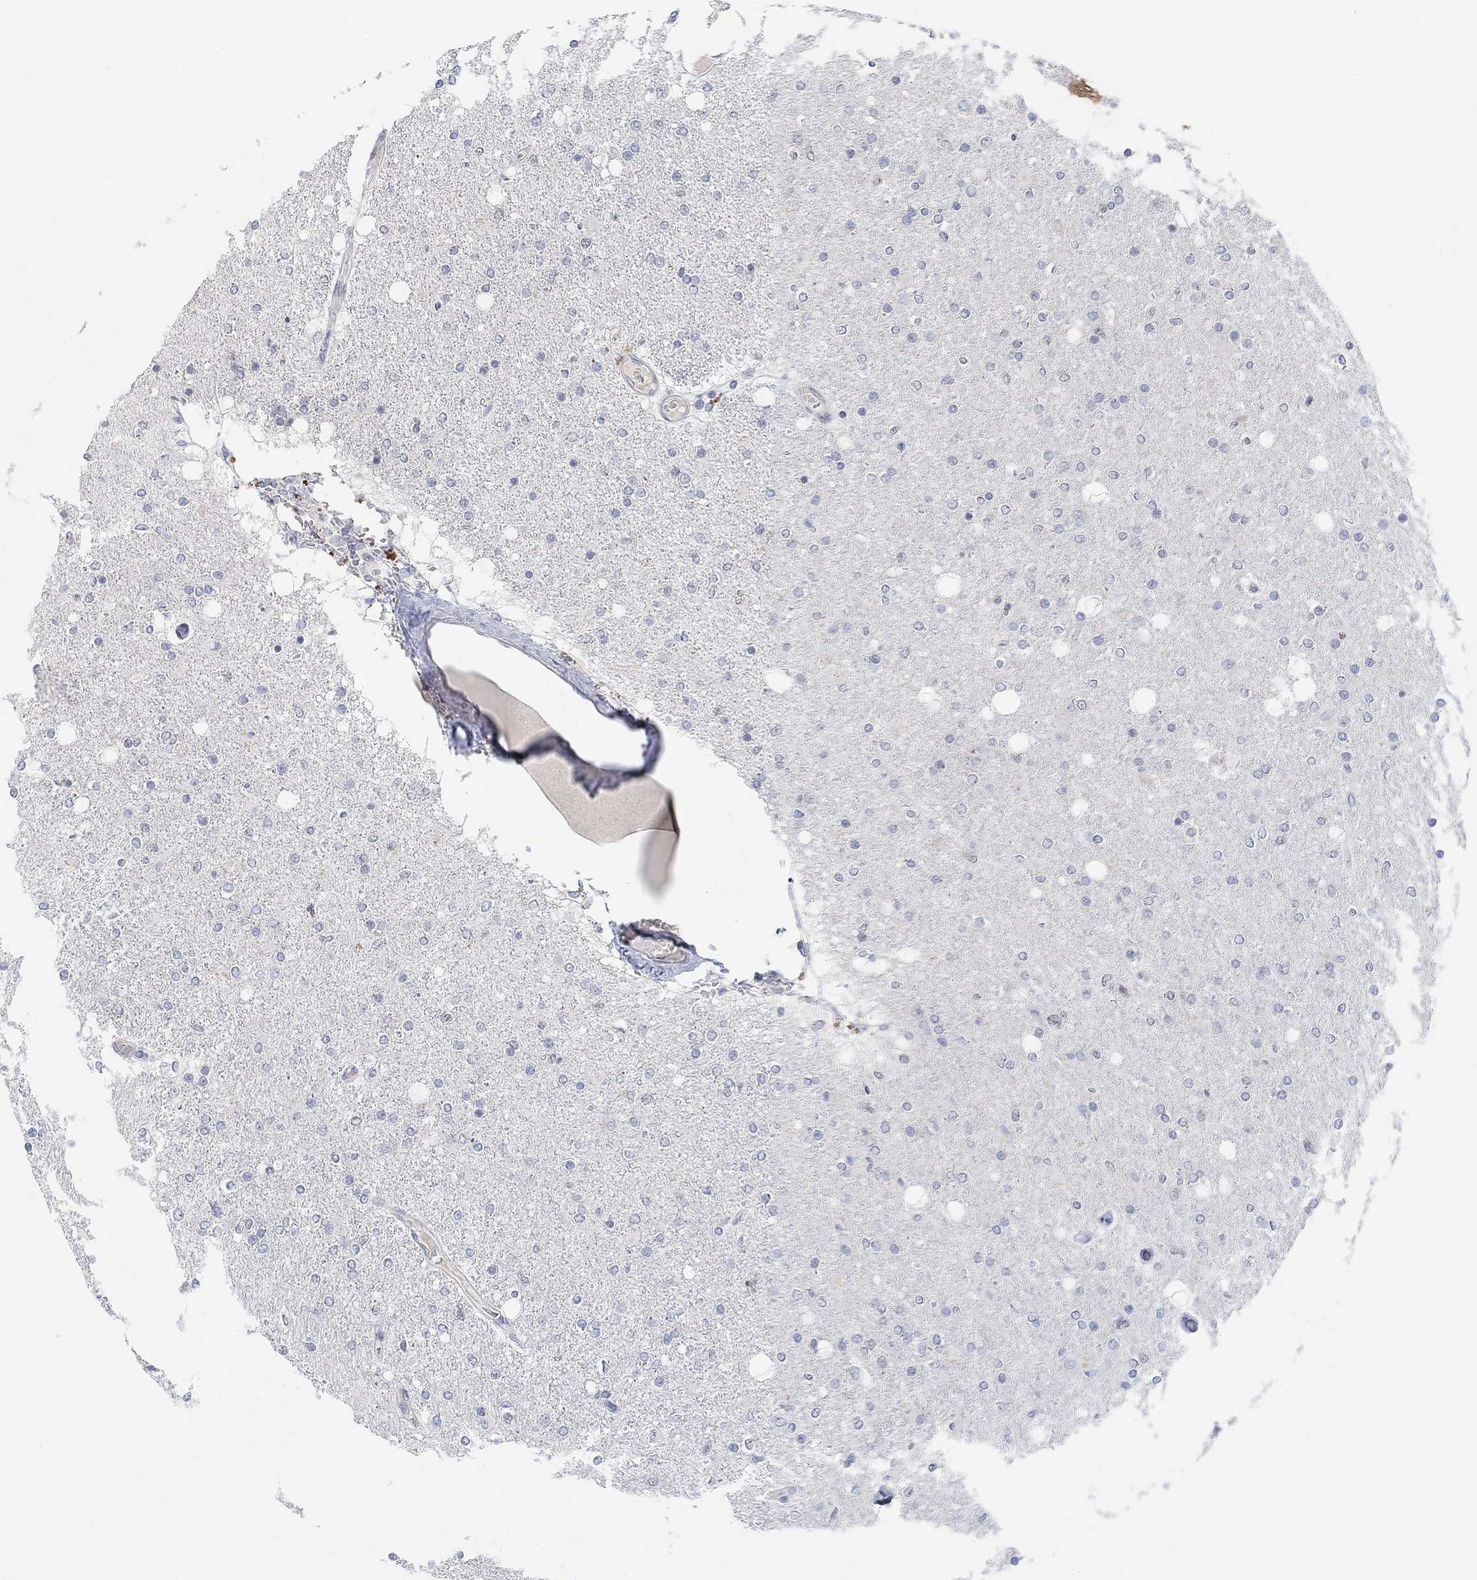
{"staining": {"intensity": "negative", "quantity": "none", "location": "none"}, "tissue": "glioma", "cell_type": "Tumor cells", "image_type": "cancer", "snomed": [{"axis": "morphology", "description": "Glioma, malignant, High grade"}, {"axis": "topography", "description": "Cerebral cortex"}], "caption": "This is an immunohistochemistry (IHC) micrograph of human high-grade glioma (malignant). There is no expression in tumor cells.", "gene": "ATP6V1E2", "patient": {"sex": "male", "age": 70}}